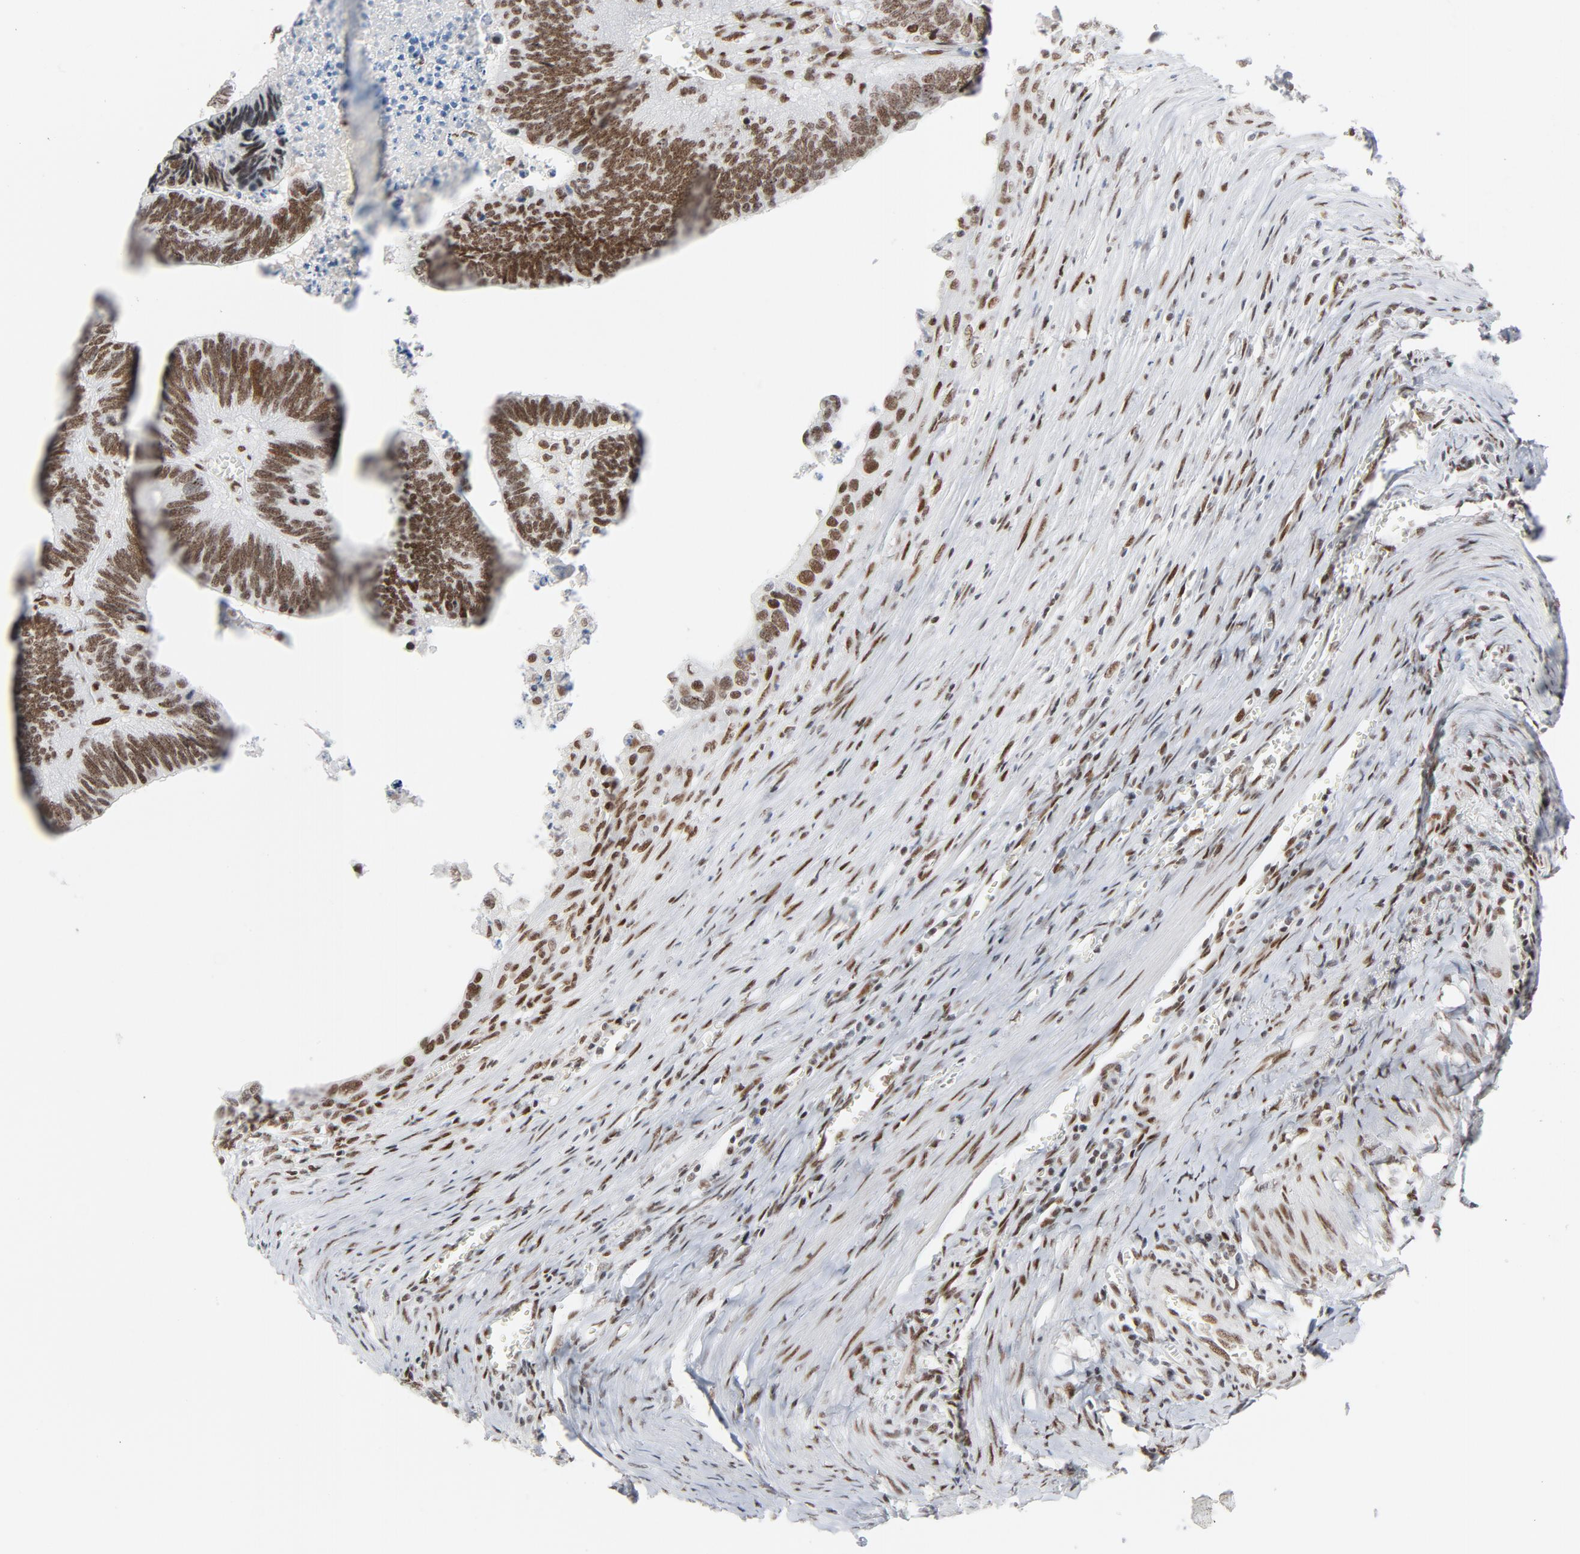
{"staining": {"intensity": "moderate", "quantity": ">75%", "location": "nuclear"}, "tissue": "colorectal cancer", "cell_type": "Tumor cells", "image_type": "cancer", "snomed": [{"axis": "morphology", "description": "Adenocarcinoma, NOS"}, {"axis": "topography", "description": "Colon"}], "caption": "IHC histopathology image of neoplastic tissue: human colorectal cancer stained using IHC reveals medium levels of moderate protein expression localized specifically in the nuclear of tumor cells, appearing as a nuclear brown color.", "gene": "HSF1", "patient": {"sex": "male", "age": 72}}